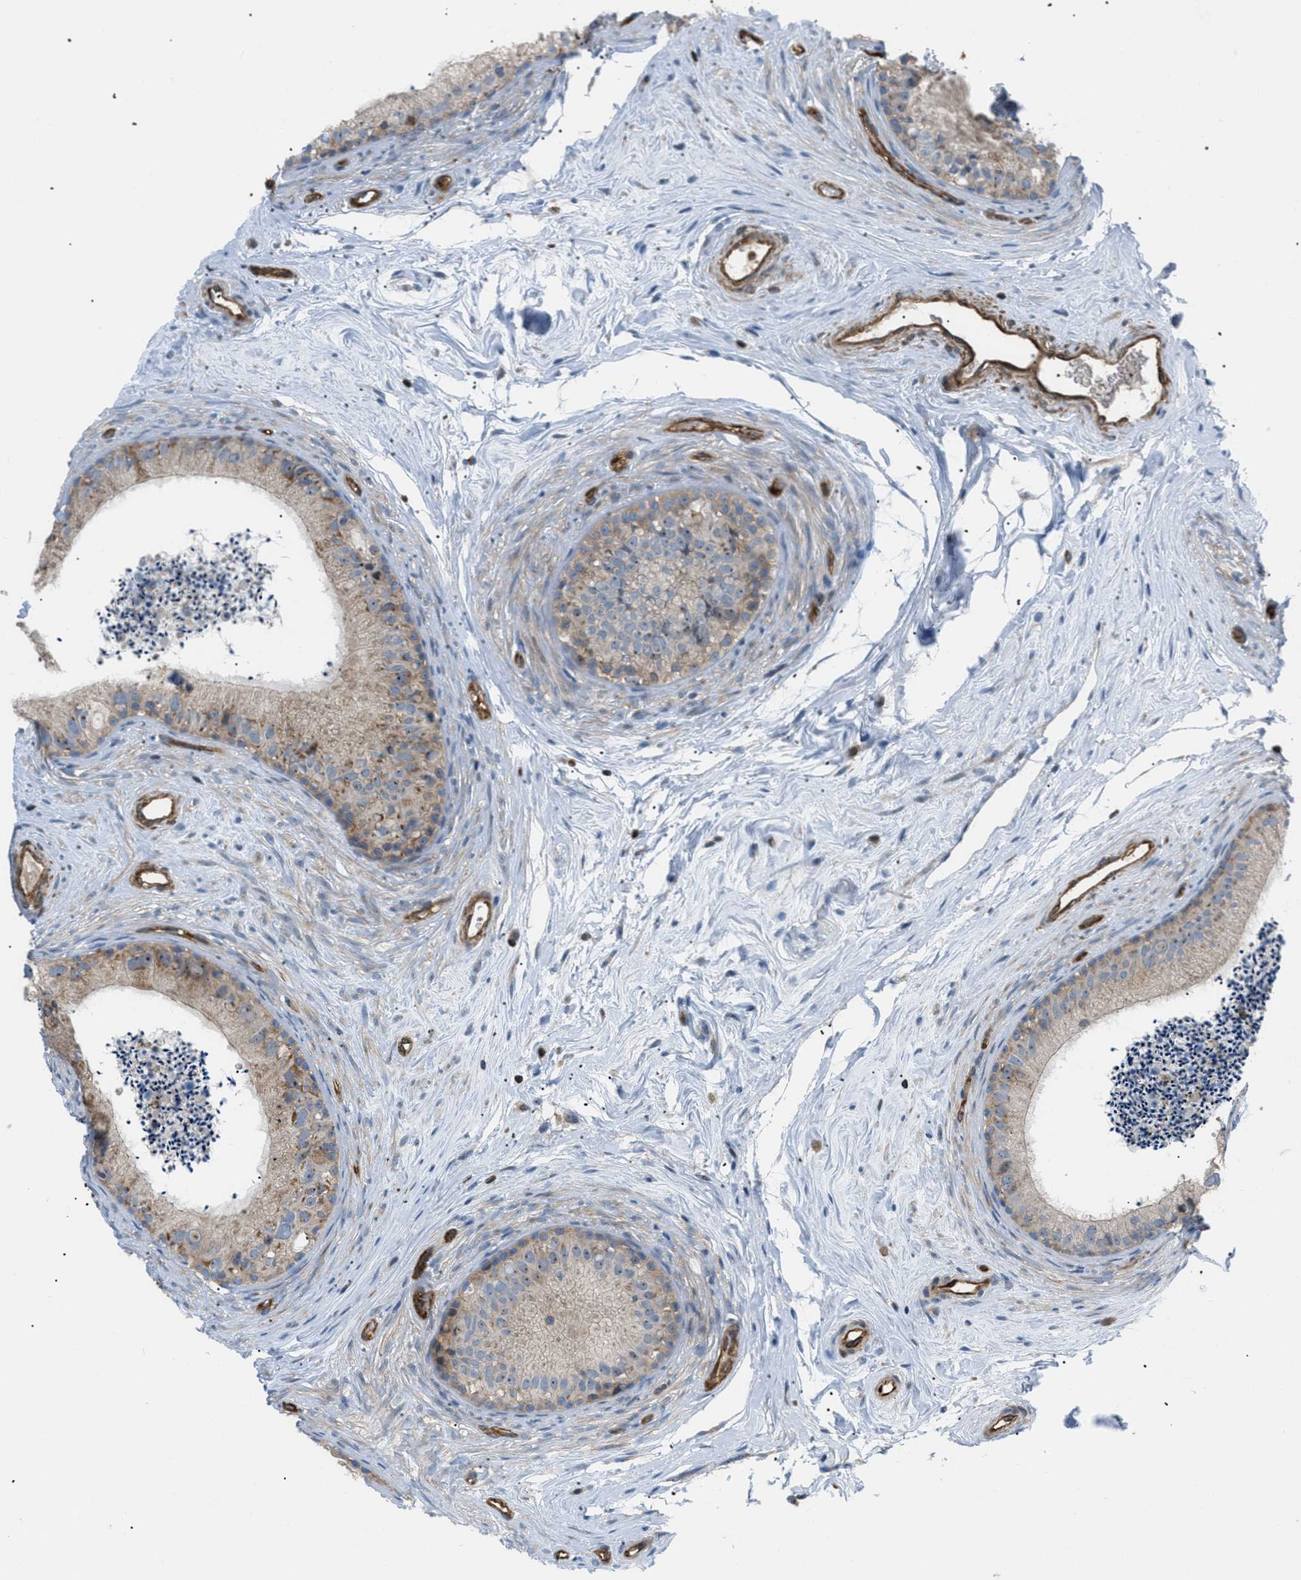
{"staining": {"intensity": "moderate", "quantity": ">75%", "location": "cytoplasmic/membranous"}, "tissue": "epididymis", "cell_type": "Glandular cells", "image_type": "normal", "snomed": [{"axis": "morphology", "description": "Normal tissue, NOS"}, {"axis": "topography", "description": "Epididymis"}], "caption": "IHC micrograph of benign epididymis: epididymis stained using IHC shows medium levels of moderate protein expression localized specifically in the cytoplasmic/membranous of glandular cells, appearing as a cytoplasmic/membranous brown color.", "gene": "ATP2A3", "patient": {"sex": "male", "age": 56}}